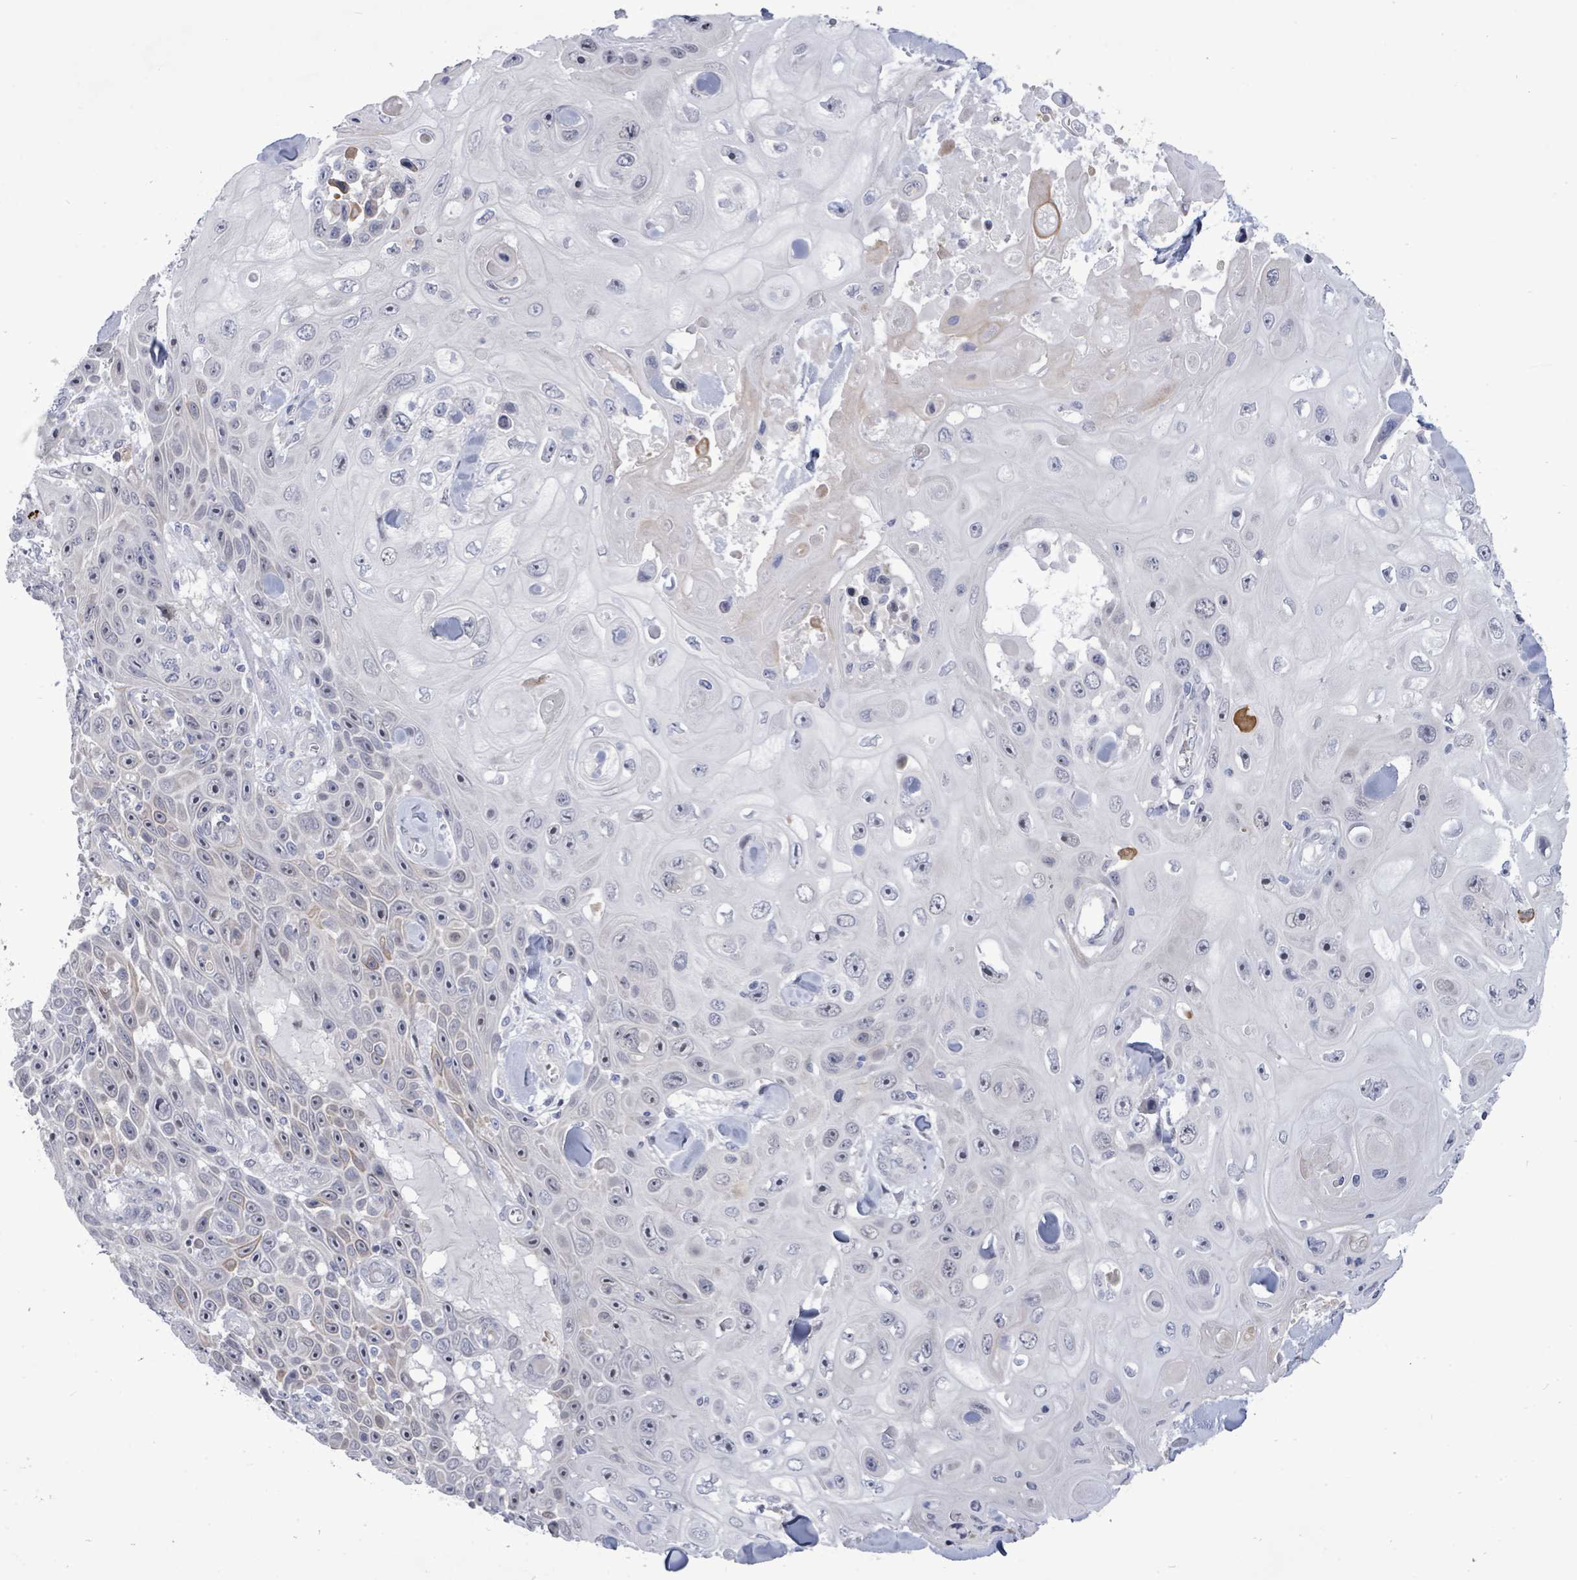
{"staining": {"intensity": "negative", "quantity": "none", "location": "none"}, "tissue": "skin cancer", "cell_type": "Tumor cells", "image_type": "cancer", "snomed": [{"axis": "morphology", "description": "Squamous cell carcinoma, NOS"}, {"axis": "topography", "description": "Skin"}], "caption": "Tumor cells show no significant positivity in skin squamous cell carcinoma. (Stains: DAB immunohistochemistry (IHC) with hematoxylin counter stain, Microscopy: brightfield microscopy at high magnification).", "gene": "CT45A5", "patient": {"sex": "male", "age": 82}}